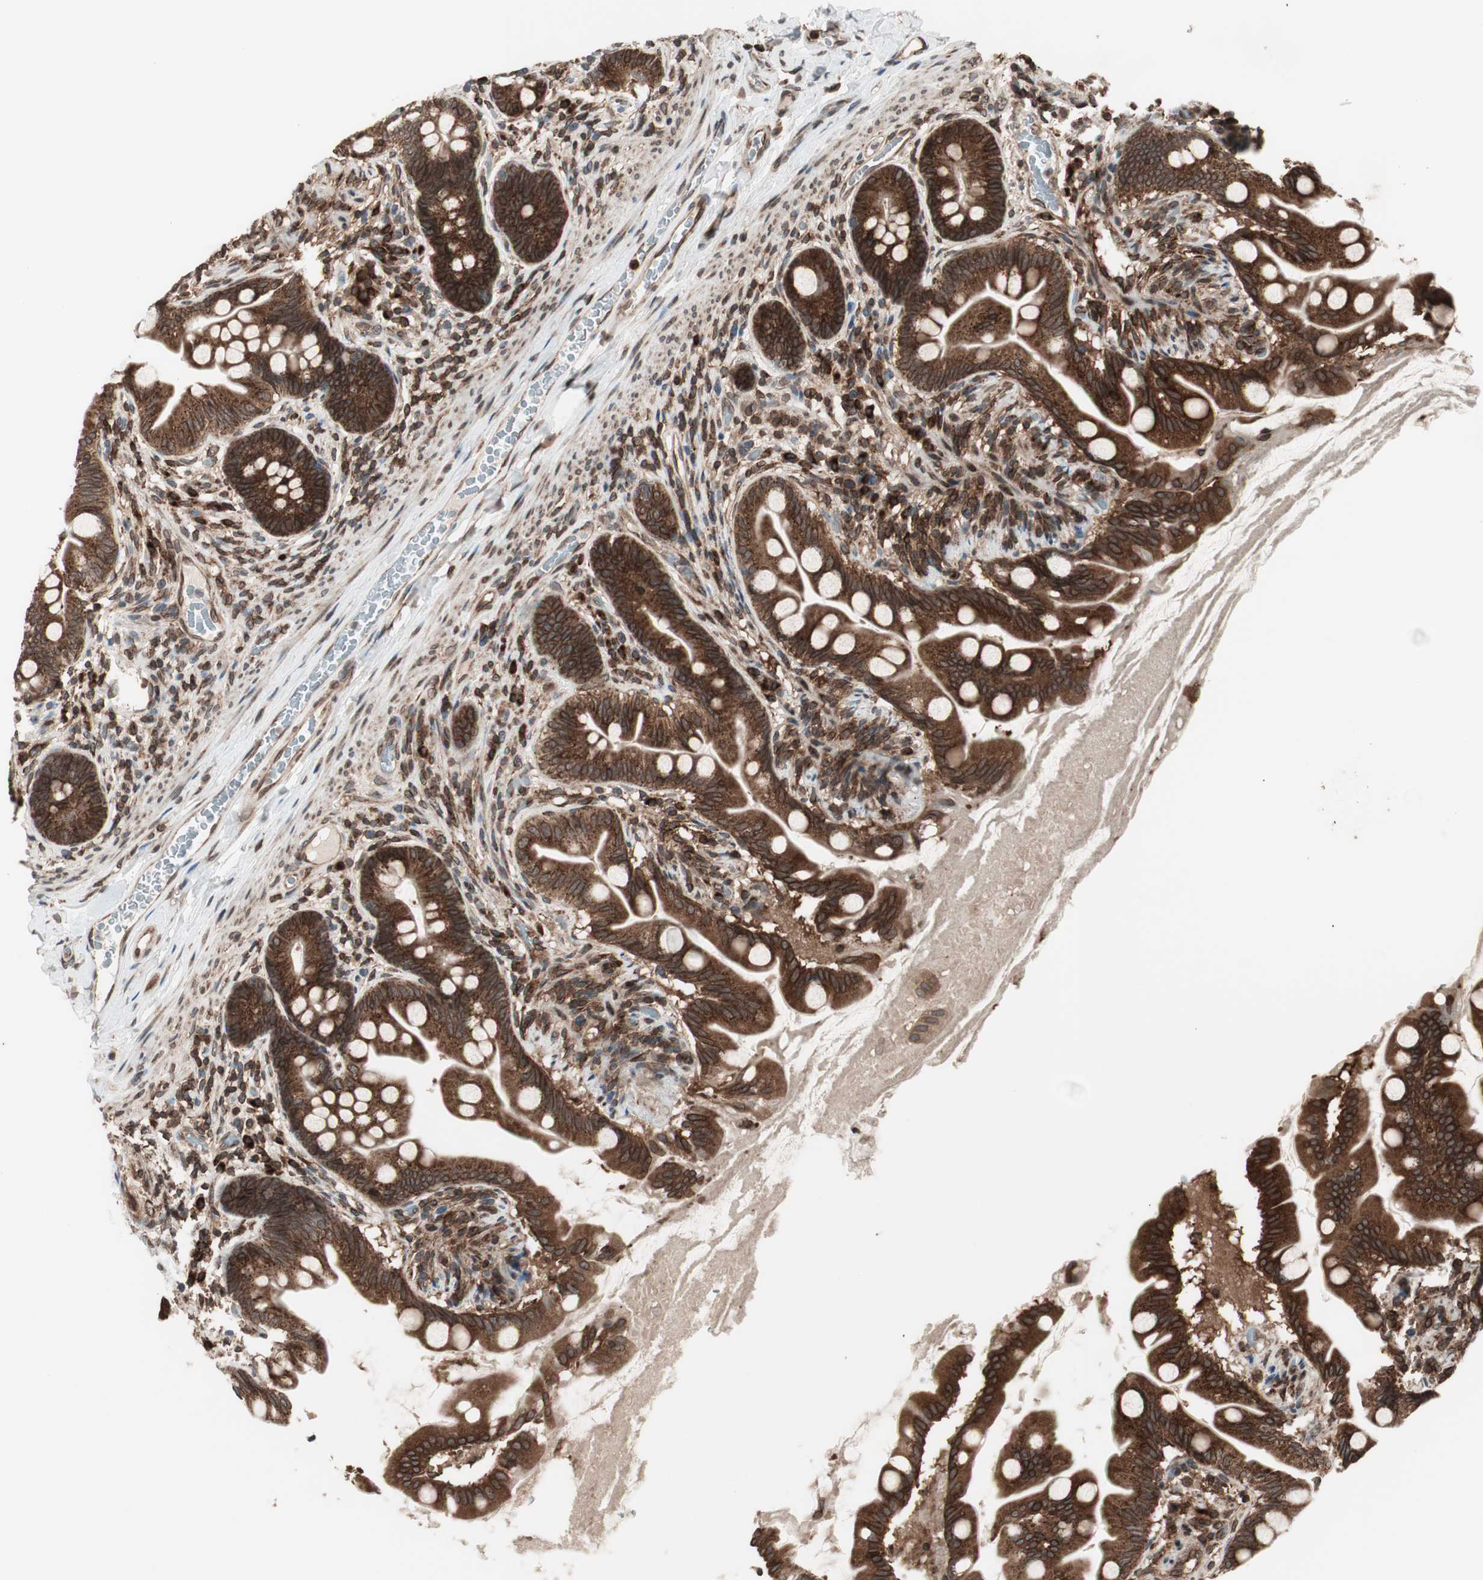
{"staining": {"intensity": "strong", "quantity": ">75%", "location": "cytoplasmic/membranous,nuclear"}, "tissue": "small intestine", "cell_type": "Glandular cells", "image_type": "normal", "snomed": [{"axis": "morphology", "description": "Normal tissue, NOS"}, {"axis": "topography", "description": "Small intestine"}], "caption": "Immunohistochemistry histopathology image of normal small intestine: small intestine stained using immunohistochemistry (IHC) exhibits high levels of strong protein expression localized specifically in the cytoplasmic/membranous,nuclear of glandular cells, appearing as a cytoplasmic/membranous,nuclear brown color.", "gene": "NUP62", "patient": {"sex": "female", "age": 56}}